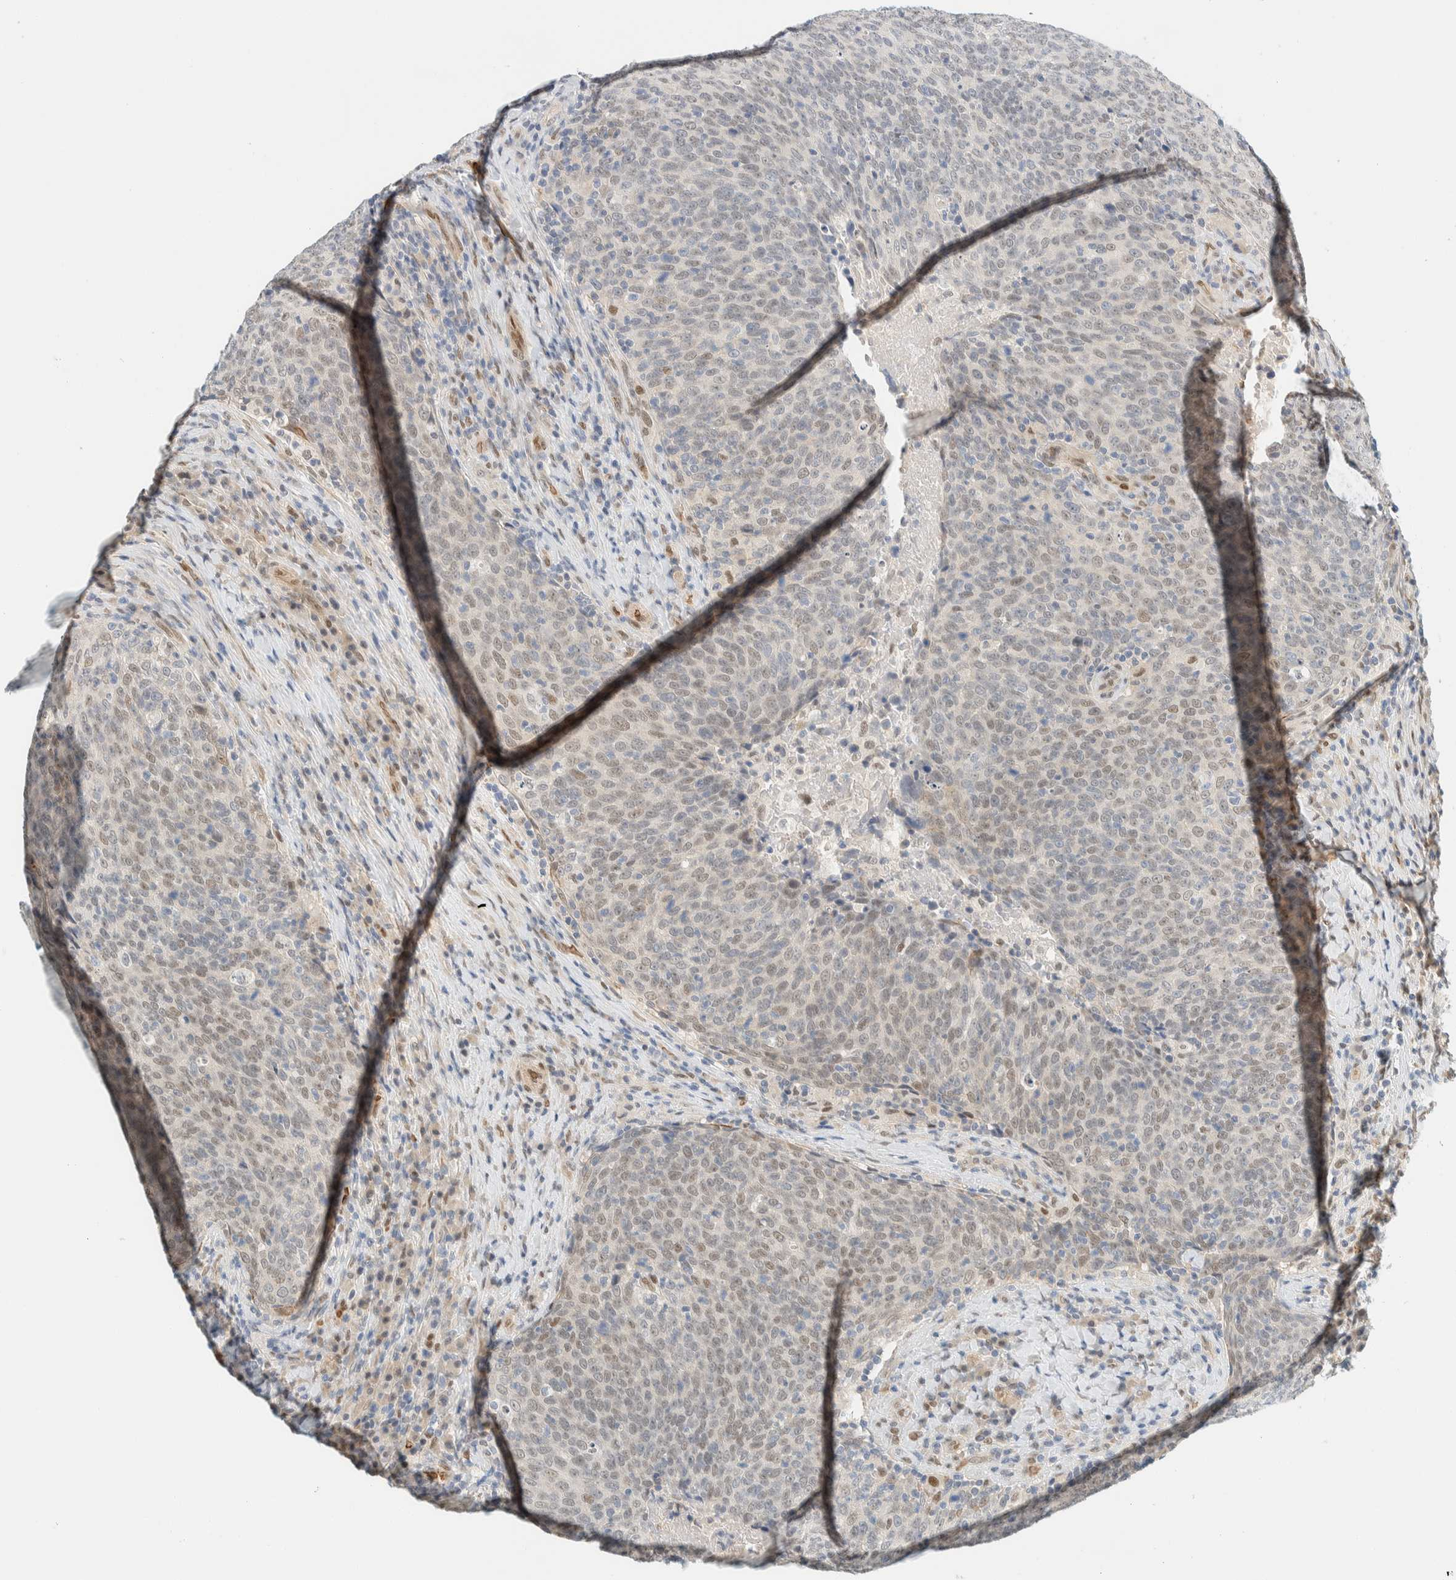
{"staining": {"intensity": "moderate", "quantity": "<25%", "location": "nuclear"}, "tissue": "head and neck cancer", "cell_type": "Tumor cells", "image_type": "cancer", "snomed": [{"axis": "morphology", "description": "Squamous cell carcinoma, NOS"}, {"axis": "morphology", "description": "Squamous cell carcinoma, metastatic, NOS"}, {"axis": "topography", "description": "Lymph node"}, {"axis": "topography", "description": "Head-Neck"}], "caption": "High-power microscopy captured an immunohistochemistry histopathology image of head and neck squamous cell carcinoma, revealing moderate nuclear expression in about <25% of tumor cells.", "gene": "TSTD2", "patient": {"sex": "male", "age": 62}}